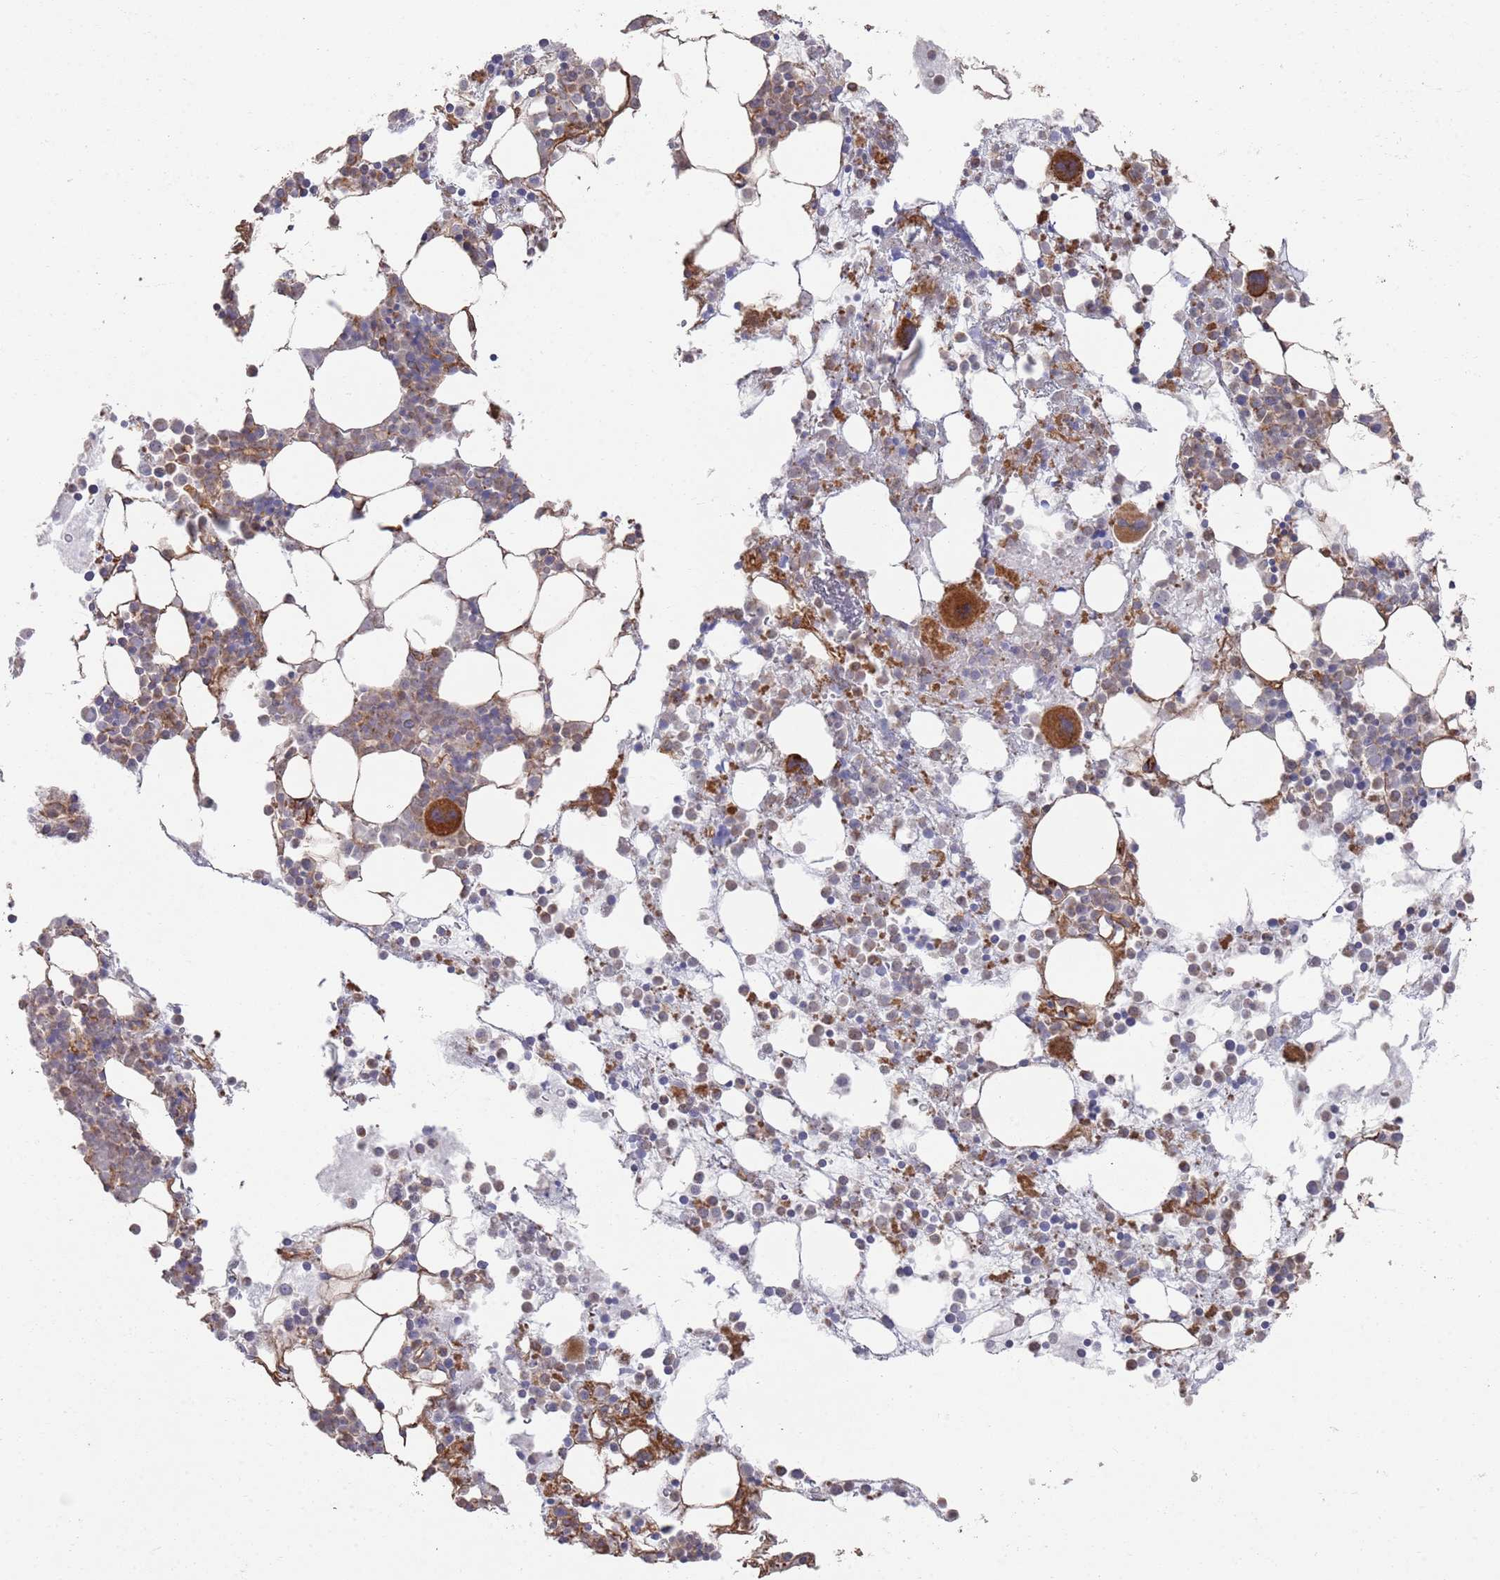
{"staining": {"intensity": "strong", "quantity": "<25%", "location": "cytoplasmic/membranous"}, "tissue": "bone marrow", "cell_type": "Hematopoietic cells", "image_type": "normal", "snomed": [{"axis": "morphology", "description": "Normal tissue, NOS"}, {"axis": "topography", "description": "Bone marrow"}], "caption": "Protein positivity by immunohistochemistry shows strong cytoplasmic/membranous positivity in approximately <25% of hematopoietic cells in unremarkable bone marrow.", "gene": "PHF21A", "patient": {"sex": "male", "age": 22}}